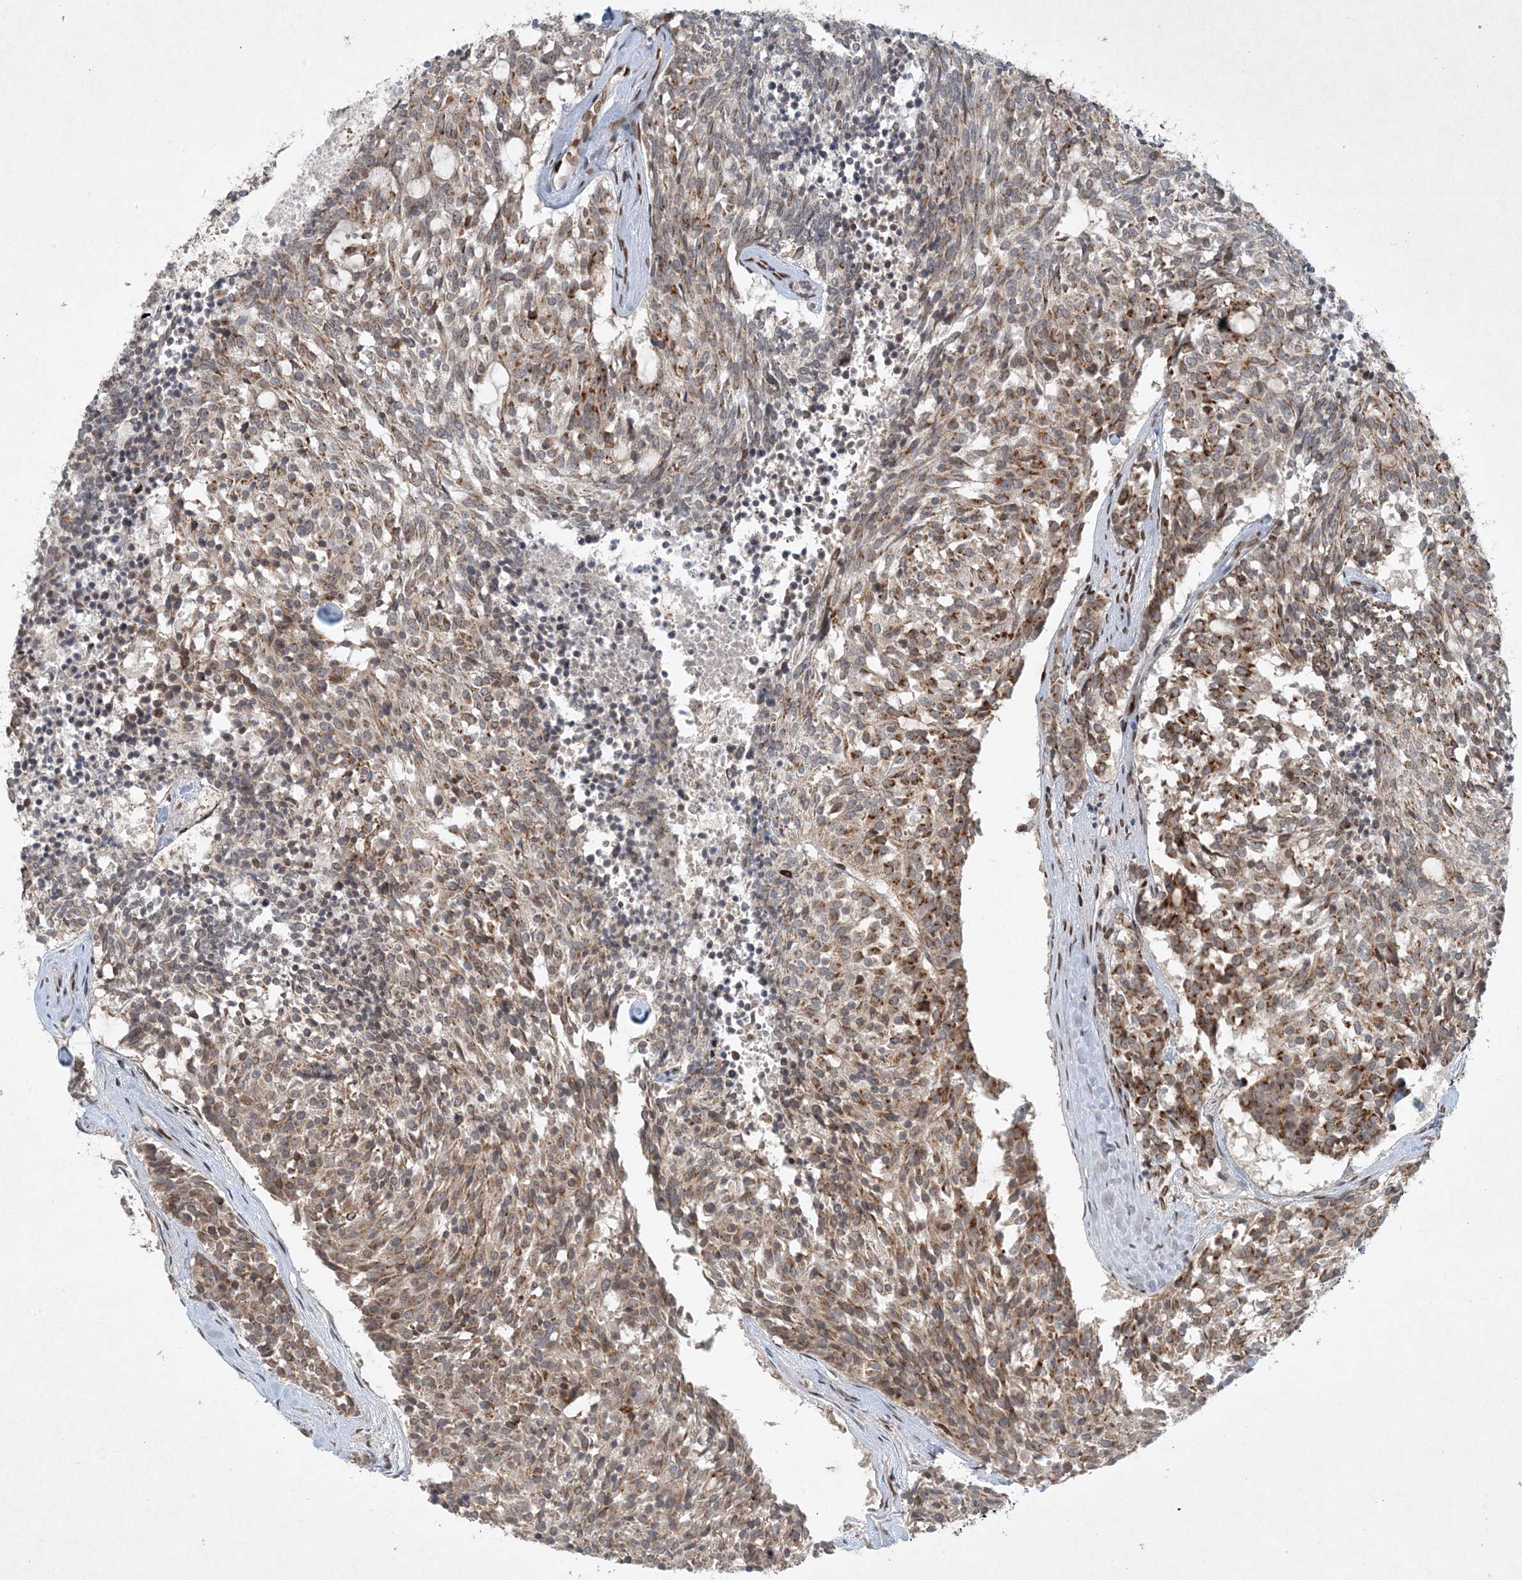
{"staining": {"intensity": "moderate", "quantity": ">75%", "location": "cytoplasmic/membranous"}, "tissue": "carcinoid", "cell_type": "Tumor cells", "image_type": "cancer", "snomed": [{"axis": "morphology", "description": "Carcinoid, malignant, NOS"}, {"axis": "topography", "description": "Pancreas"}], "caption": "There is medium levels of moderate cytoplasmic/membranous positivity in tumor cells of carcinoid, as demonstrated by immunohistochemical staining (brown color).", "gene": "SLC35A2", "patient": {"sex": "female", "age": 54}}